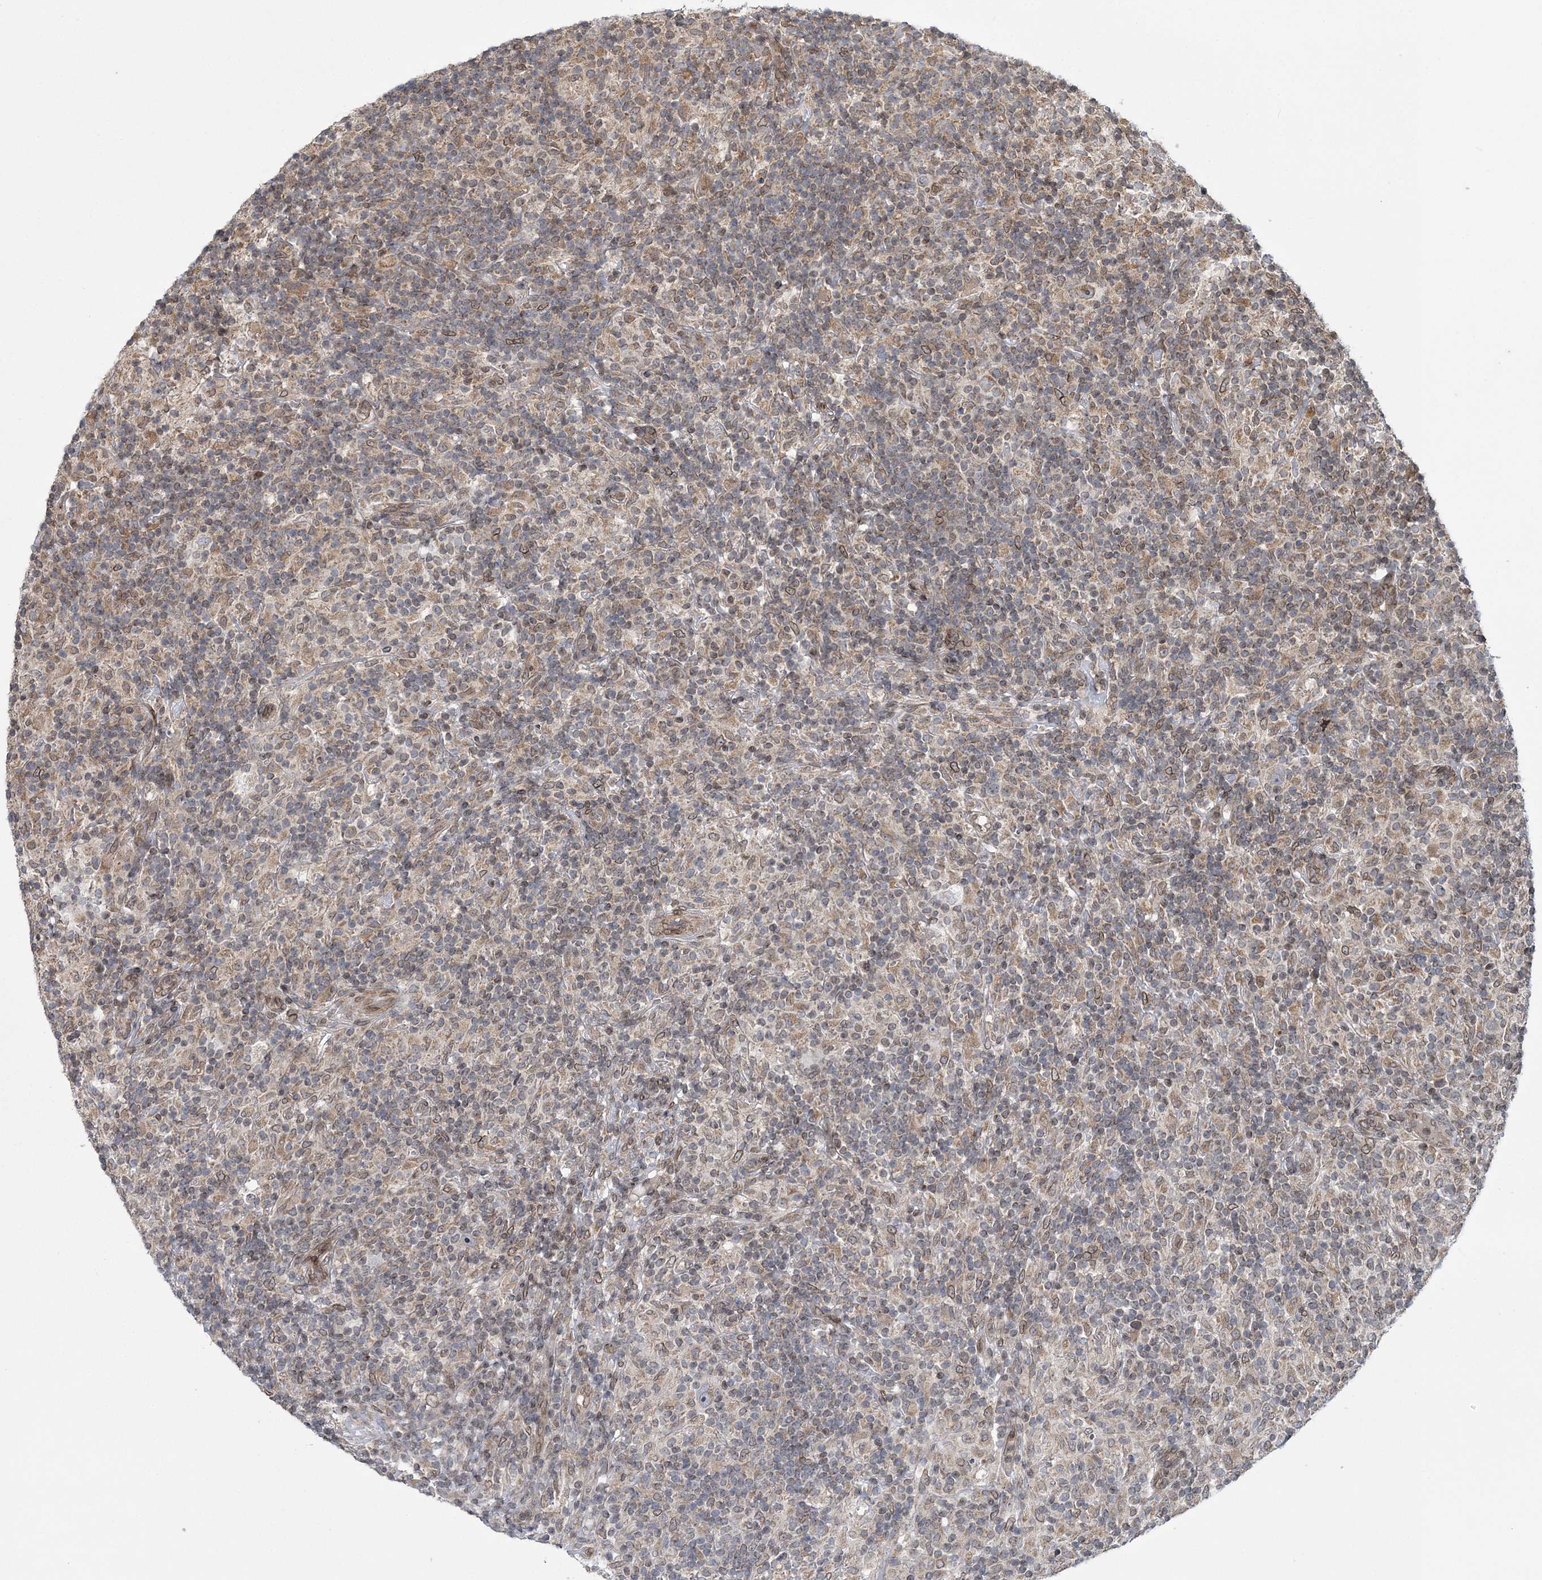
{"staining": {"intensity": "weak", "quantity": ">75%", "location": "cytoplasmic/membranous,nuclear"}, "tissue": "lymphoma", "cell_type": "Tumor cells", "image_type": "cancer", "snomed": [{"axis": "morphology", "description": "Hodgkin's disease, NOS"}, {"axis": "topography", "description": "Lymph node"}], "caption": "A low amount of weak cytoplasmic/membranous and nuclear expression is appreciated in approximately >75% of tumor cells in lymphoma tissue.", "gene": "DNAJC27", "patient": {"sex": "male", "age": 70}}